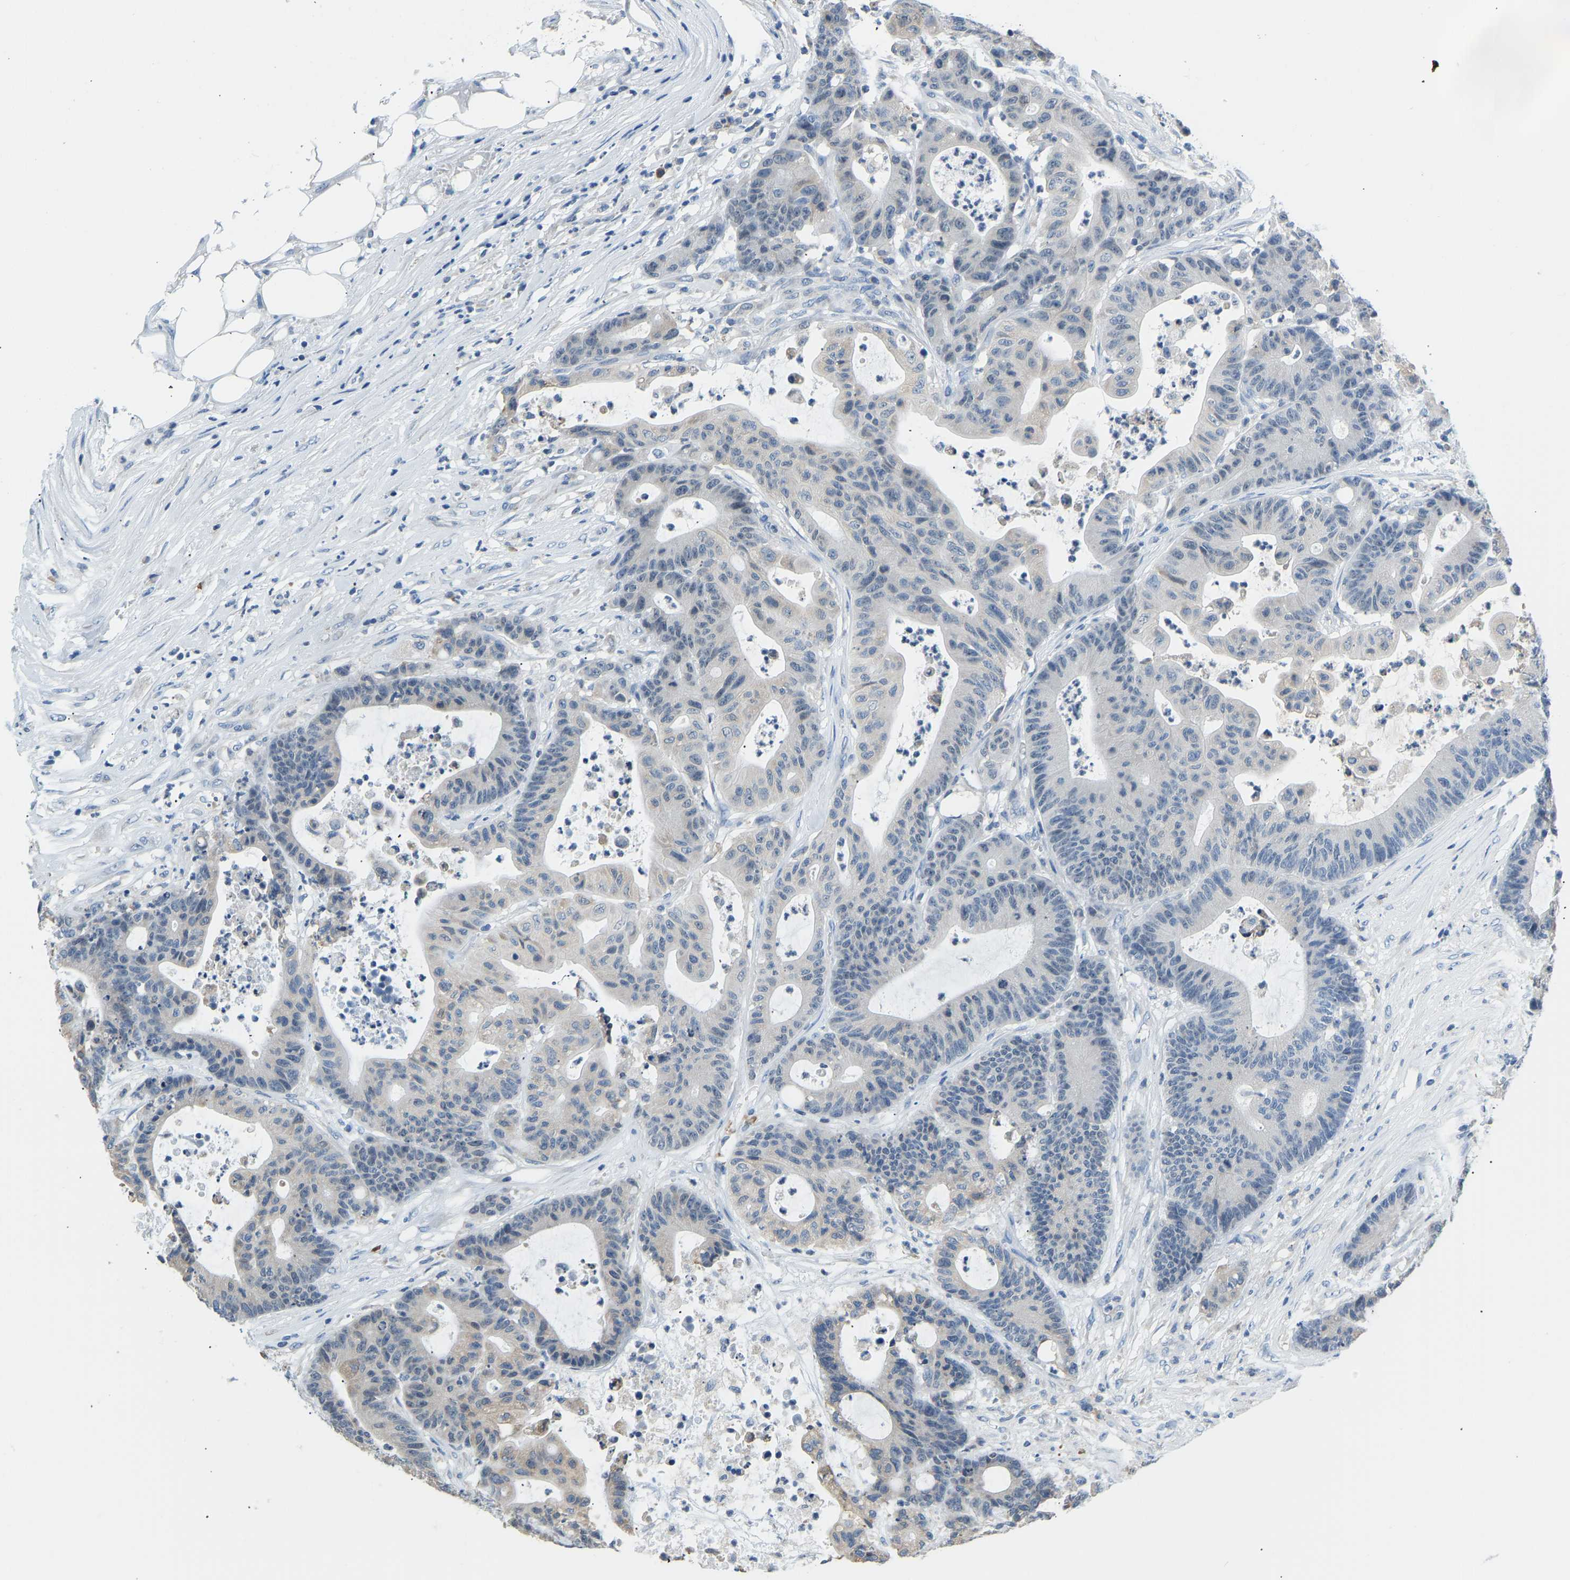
{"staining": {"intensity": "negative", "quantity": "none", "location": "none"}, "tissue": "colorectal cancer", "cell_type": "Tumor cells", "image_type": "cancer", "snomed": [{"axis": "morphology", "description": "Adenocarcinoma, NOS"}, {"axis": "topography", "description": "Colon"}], "caption": "Protein analysis of colorectal cancer shows no significant positivity in tumor cells.", "gene": "VRK1", "patient": {"sex": "female", "age": 84}}